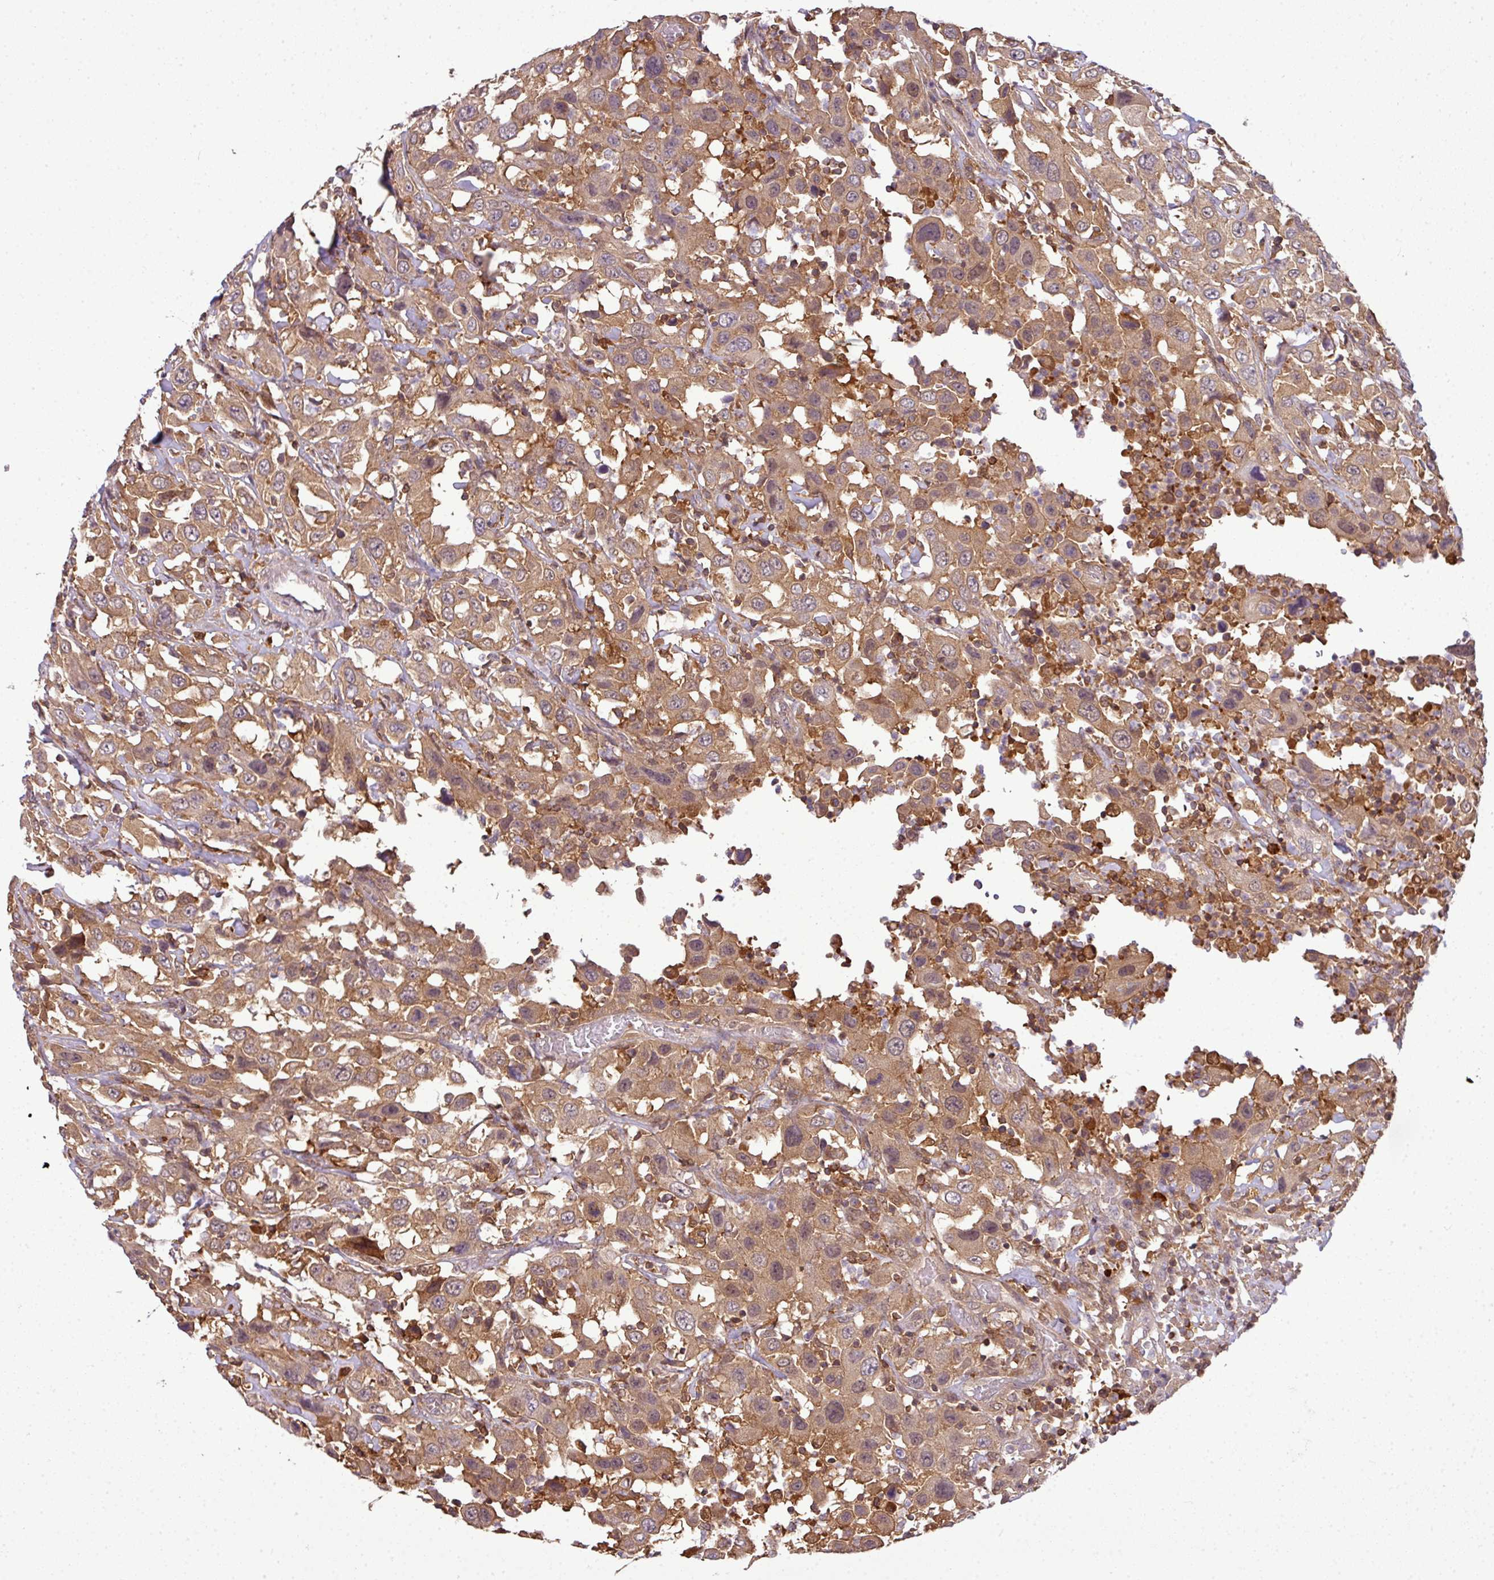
{"staining": {"intensity": "moderate", "quantity": ">75%", "location": "cytoplasmic/membranous"}, "tissue": "urothelial cancer", "cell_type": "Tumor cells", "image_type": "cancer", "snomed": [{"axis": "morphology", "description": "Urothelial carcinoma, High grade"}, {"axis": "topography", "description": "Urinary bladder"}], "caption": "Immunohistochemical staining of human urothelial cancer displays moderate cytoplasmic/membranous protein staining in approximately >75% of tumor cells.", "gene": "STAT5A", "patient": {"sex": "male", "age": 61}}